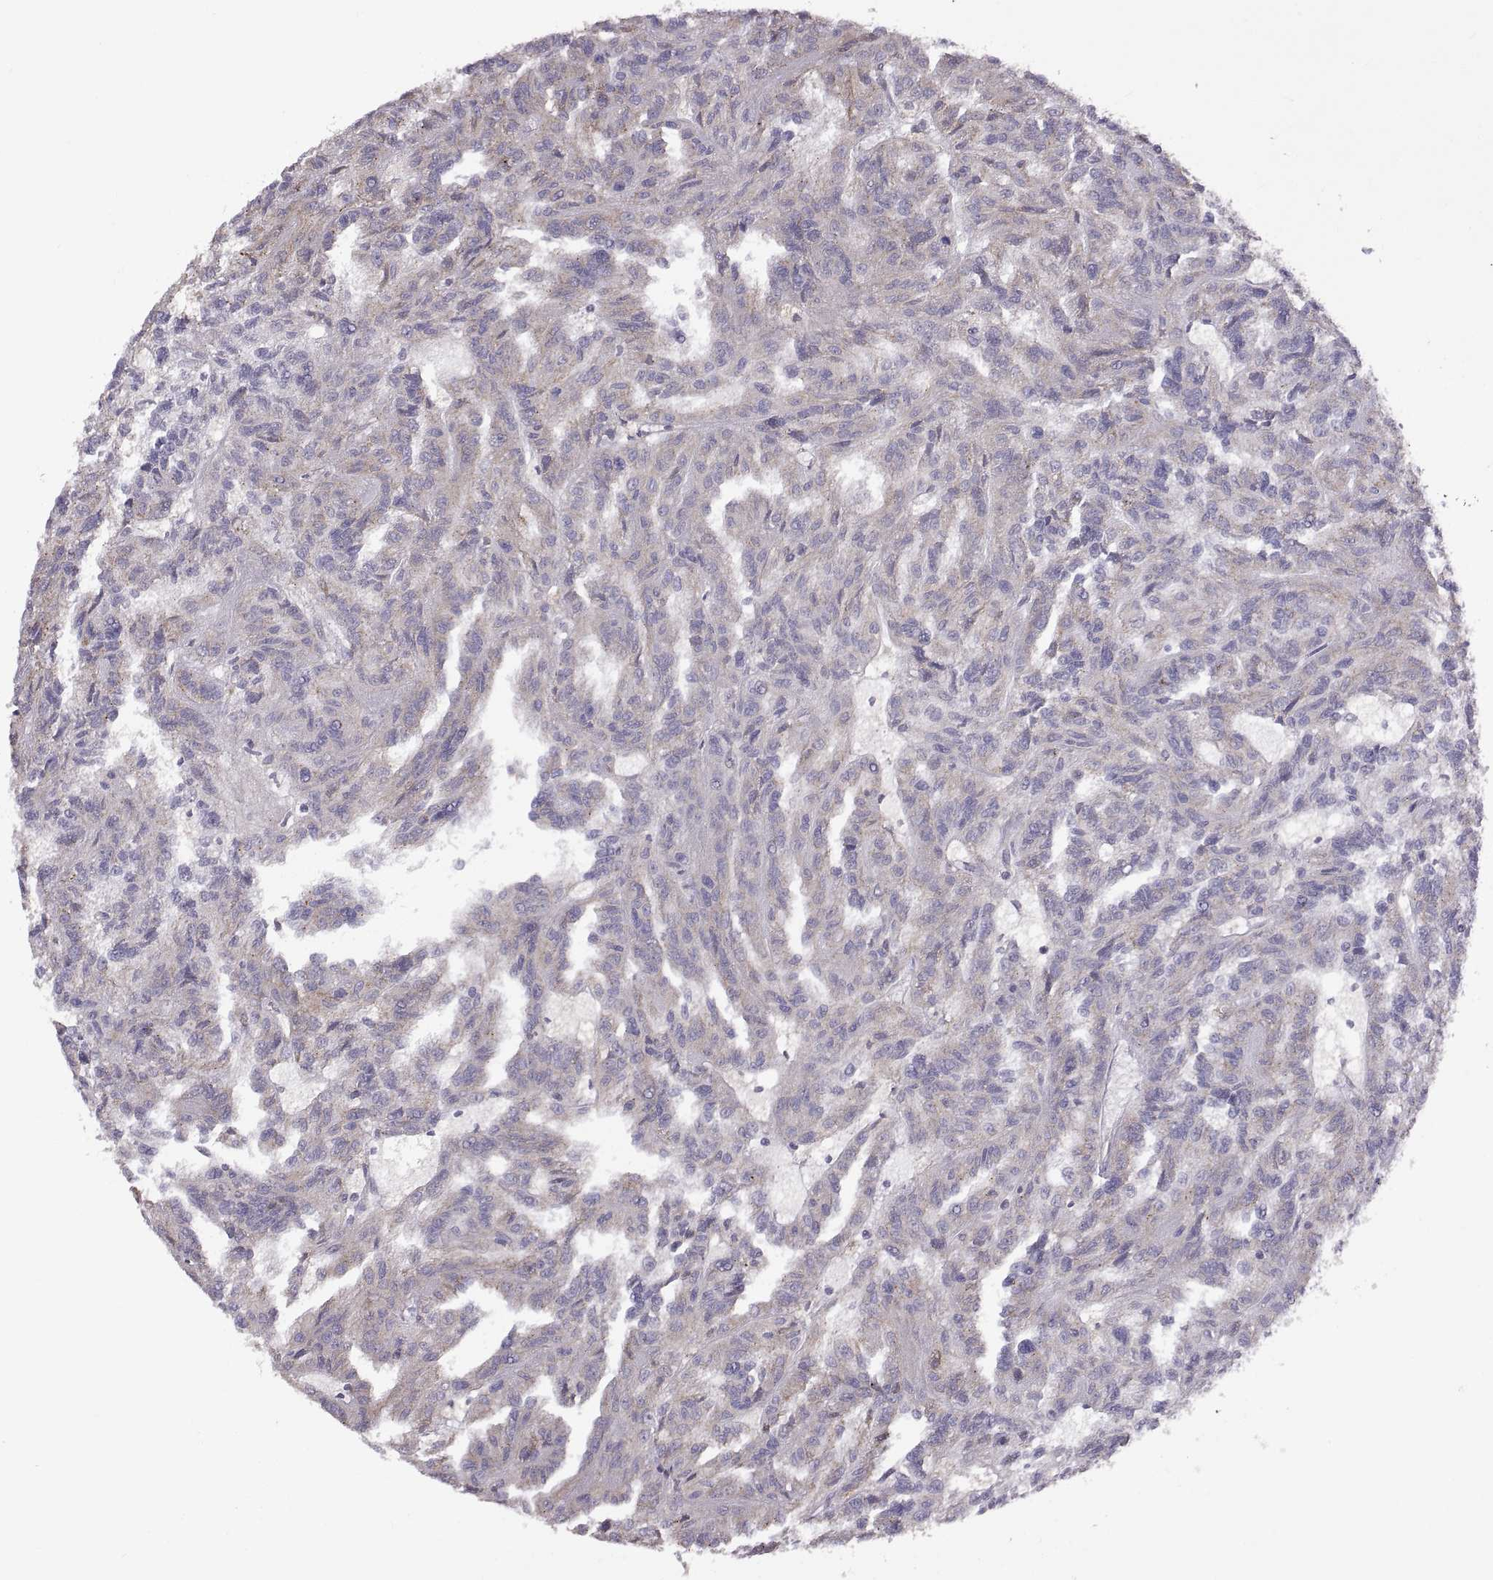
{"staining": {"intensity": "weak", "quantity": "25%-75%", "location": "cytoplasmic/membranous"}, "tissue": "renal cancer", "cell_type": "Tumor cells", "image_type": "cancer", "snomed": [{"axis": "morphology", "description": "Adenocarcinoma, NOS"}, {"axis": "topography", "description": "Kidney"}], "caption": "This is an image of immunohistochemistry staining of adenocarcinoma (renal), which shows weak expression in the cytoplasmic/membranous of tumor cells.", "gene": "PLEKHB2", "patient": {"sex": "male", "age": 79}}